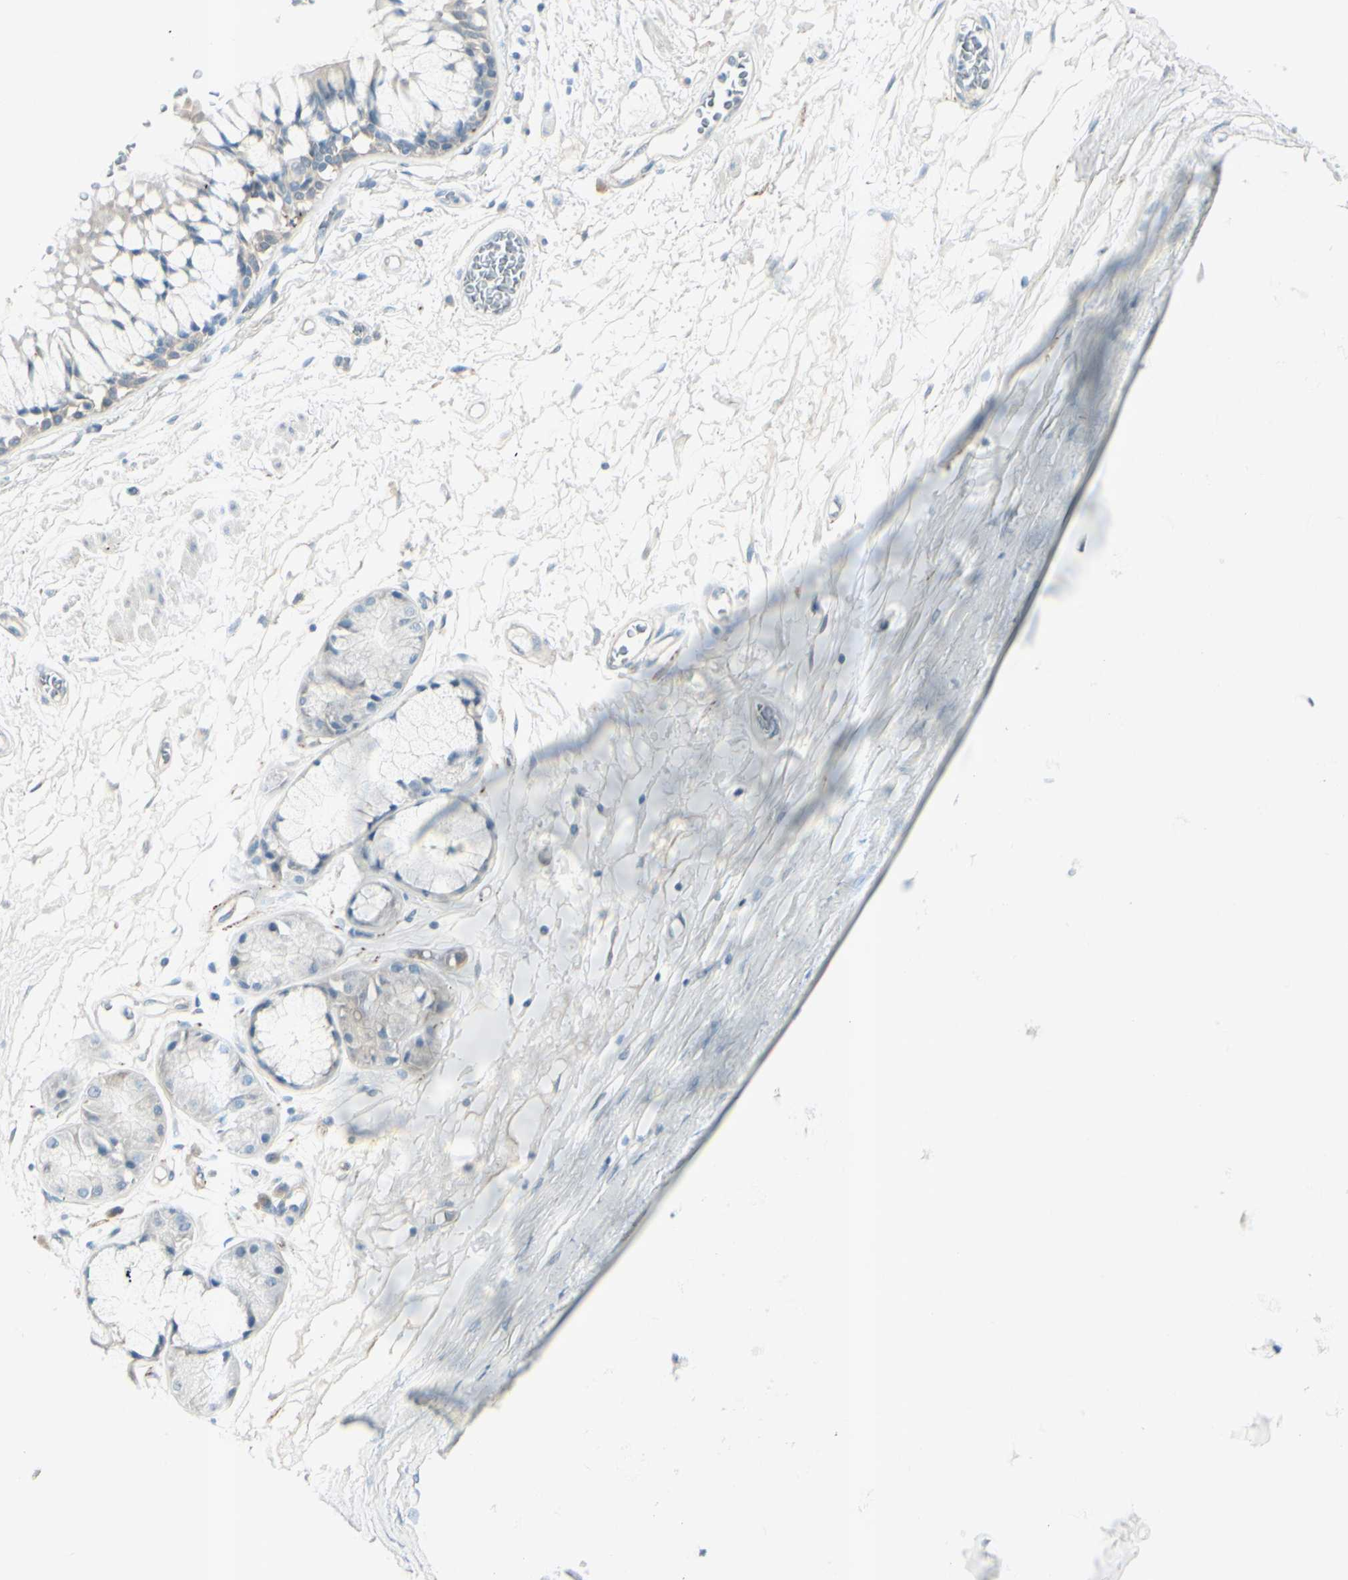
{"staining": {"intensity": "weak", "quantity": "<25%", "location": "cytoplasmic/membranous"}, "tissue": "bronchus", "cell_type": "Respiratory epithelial cells", "image_type": "normal", "snomed": [{"axis": "morphology", "description": "Normal tissue, NOS"}, {"axis": "topography", "description": "Bronchus"}], "caption": "IHC of unremarkable bronchus demonstrates no expression in respiratory epithelial cells.", "gene": "GPR34", "patient": {"sex": "male", "age": 66}}